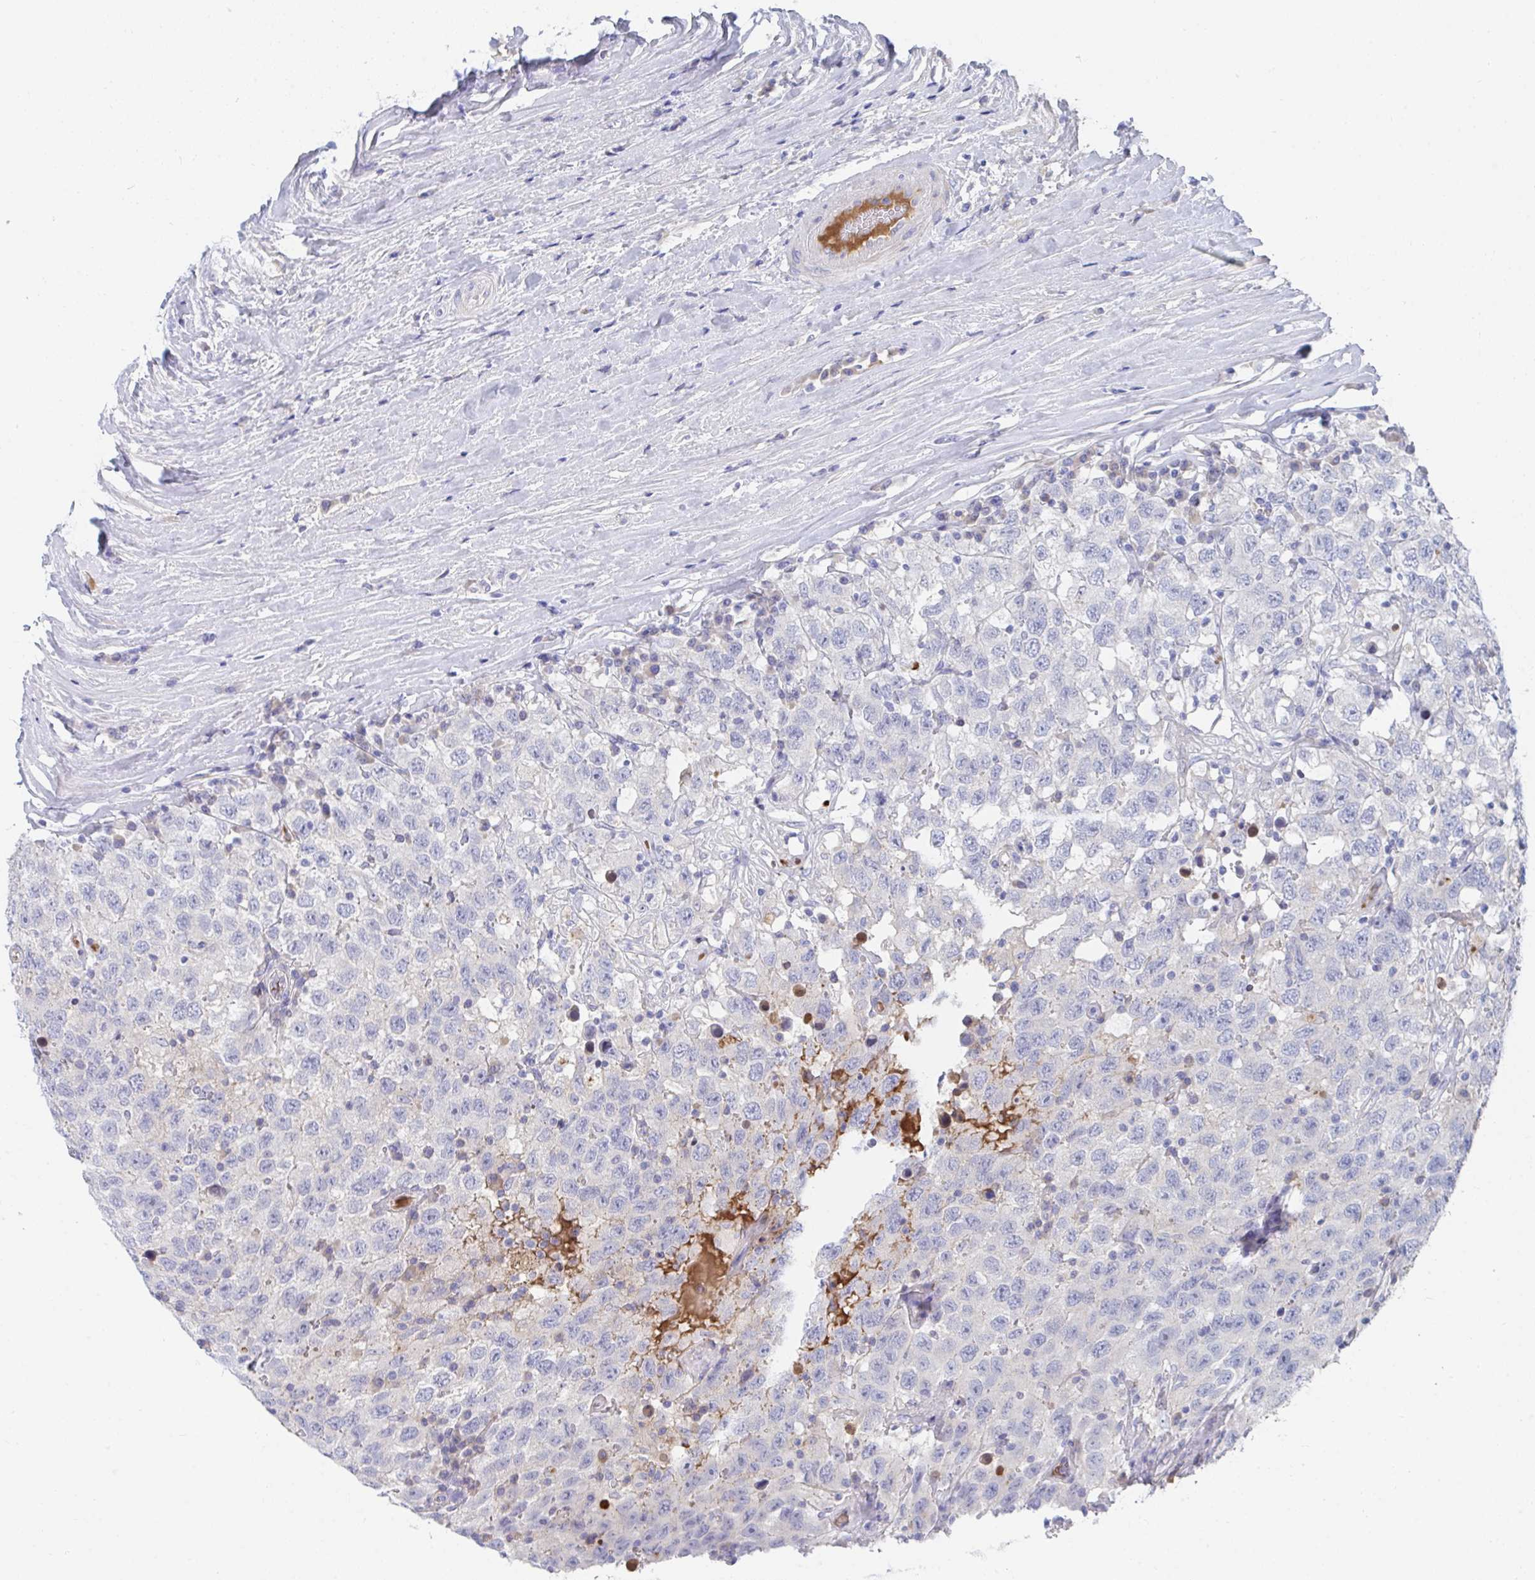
{"staining": {"intensity": "negative", "quantity": "none", "location": "none"}, "tissue": "testis cancer", "cell_type": "Tumor cells", "image_type": "cancer", "snomed": [{"axis": "morphology", "description": "Seminoma, NOS"}, {"axis": "topography", "description": "Testis"}], "caption": "Tumor cells show no significant staining in testis cancer. (DAB IHC, high magnification).", "gene": "TNFAIP6", "patient": {"sex": "male", "age": 41}}